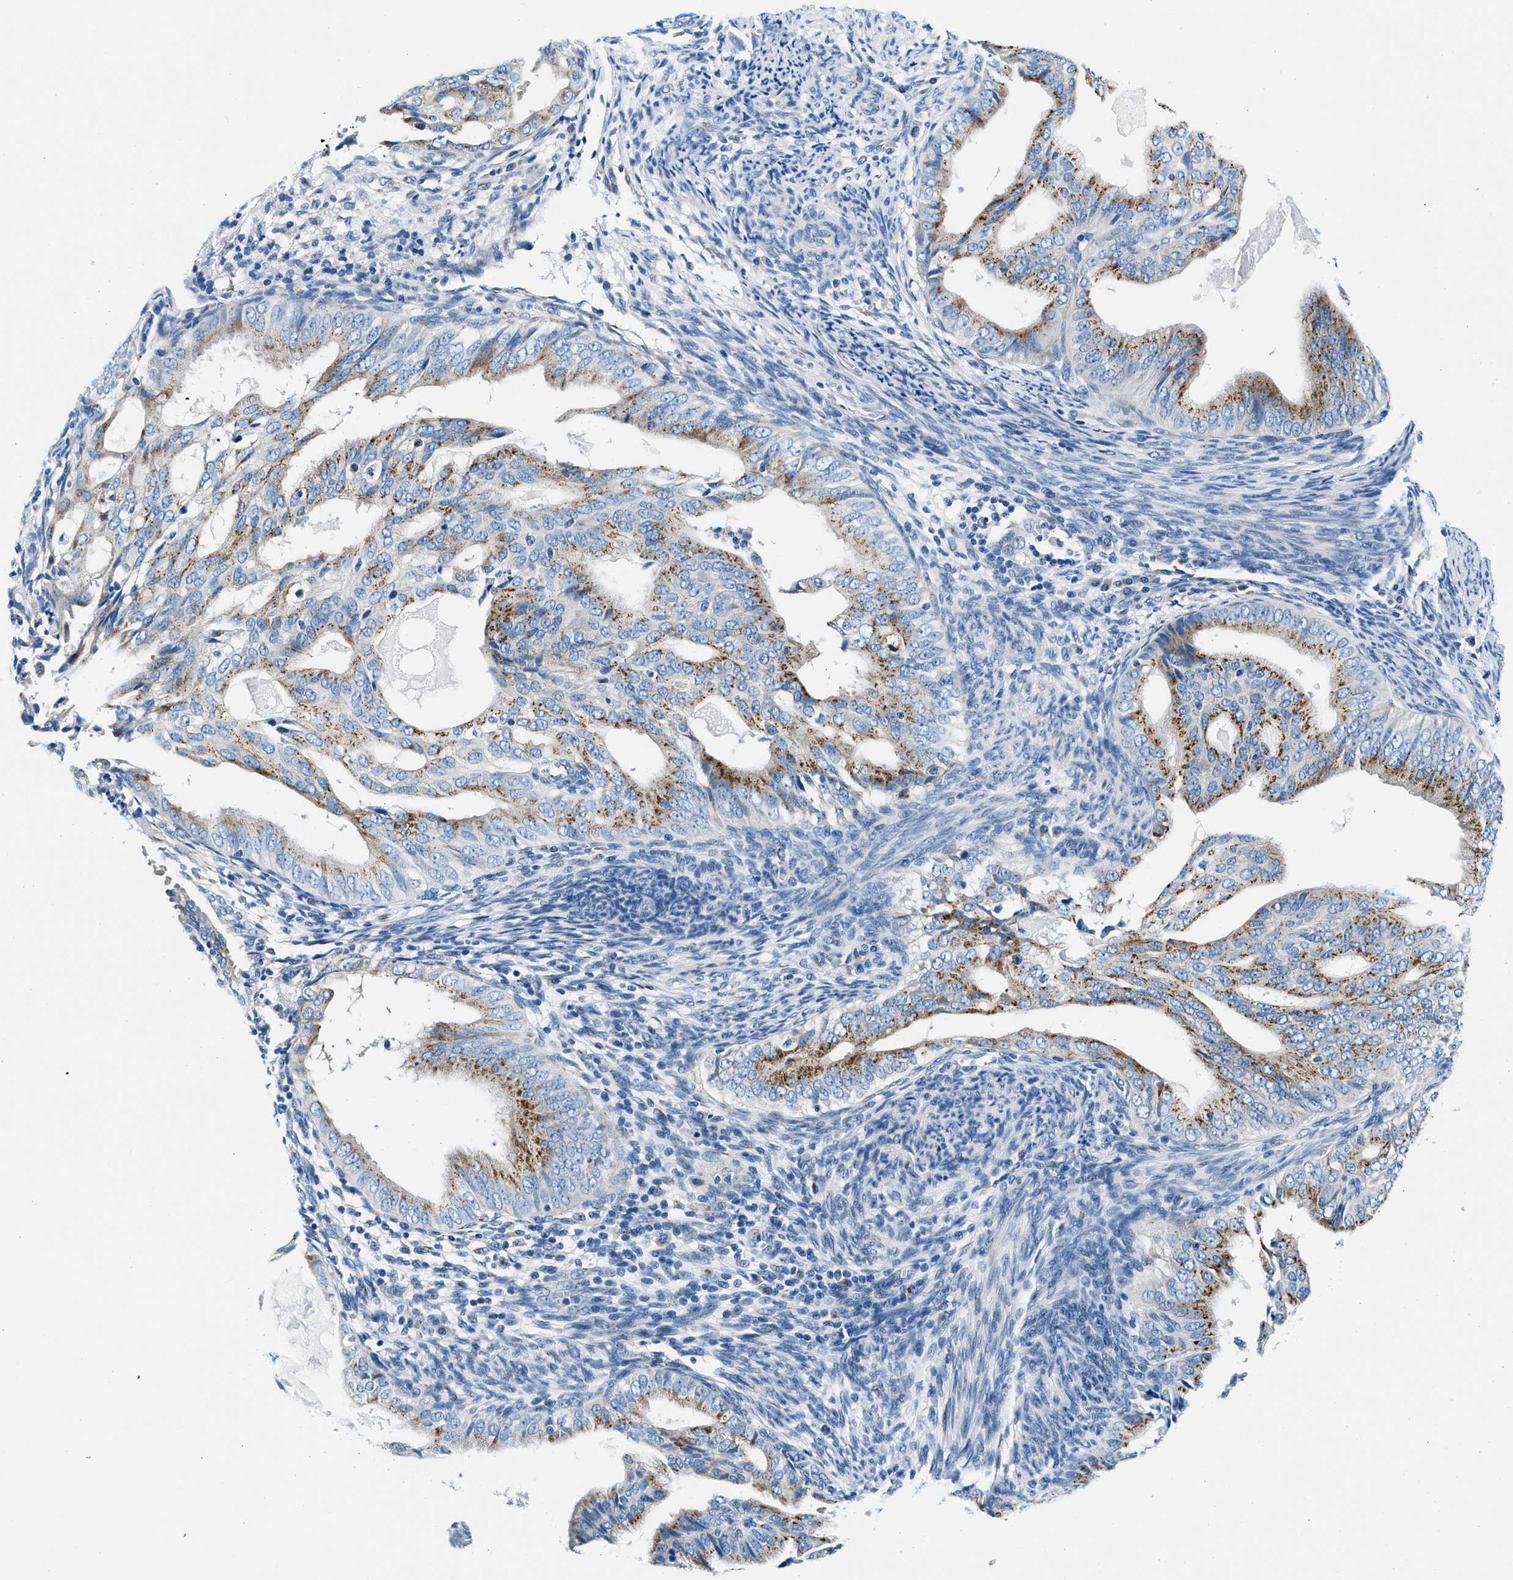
{"staining": {"intensity": "moderate", "quantity": "25%-75%", "location": "cytoplasmic/membranous"}, "tissue": "endometrial cancer", "cell_type": "Tumor cells", "image_type": "cancer", "snomed": [{"axis": "morphology", "description": "Adenocarcinoma, NOS"}, {"axis": "topography", "description": "Endometrium"}], "caption": "Immunohistochemistry (DAB (3,3'-diaminobenzidine)) staining of human endometrial adenocarcinoma displays moderate cytoplasmic/membranous protein positivity in approximately 25%-75% of tumor cells.", "gene": "VPS53", "patient": {"sex": "female", "age": 58}}